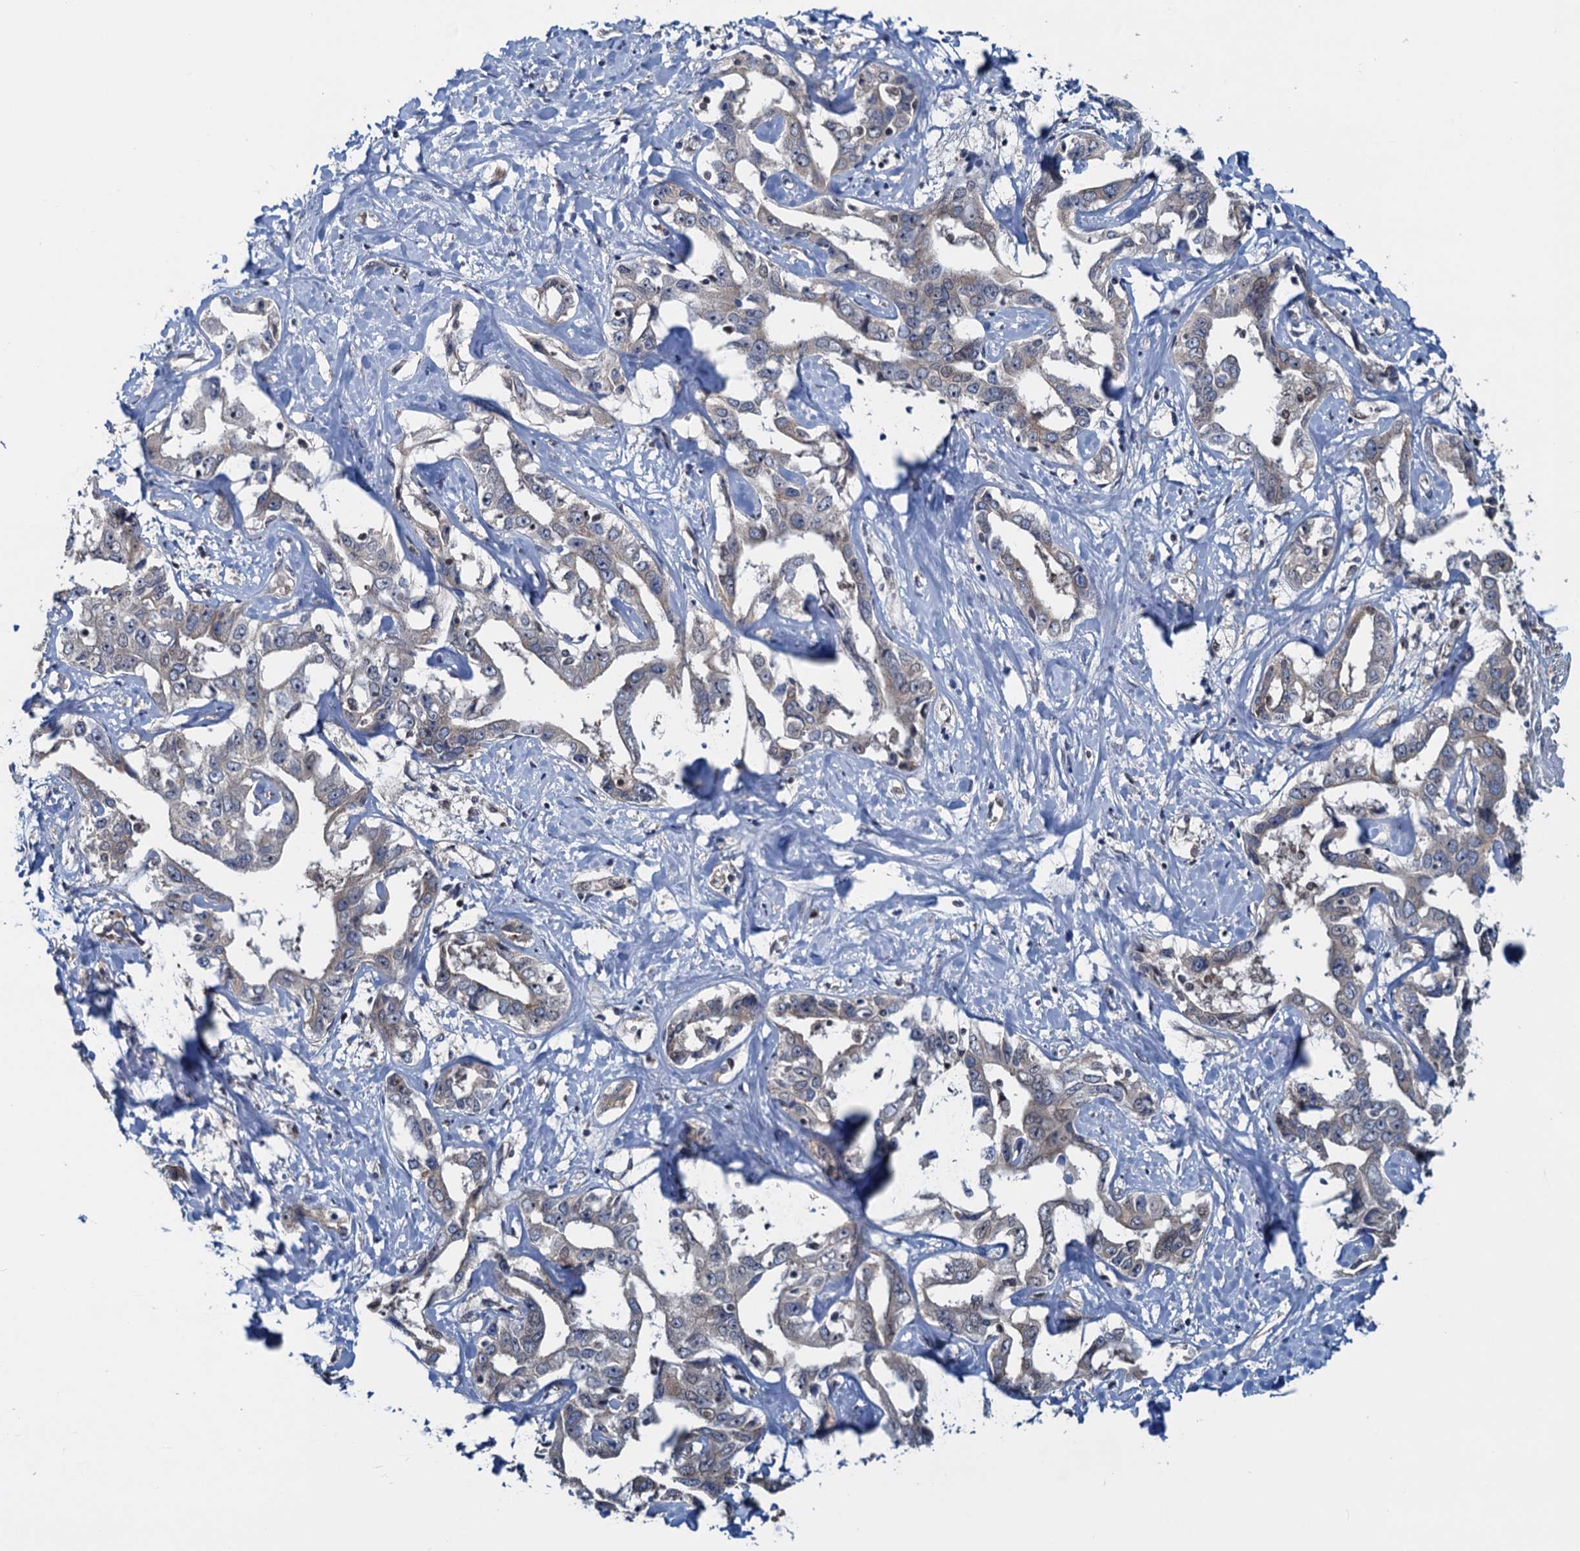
{"staining": {"intensity": "weak", "quantity": "<25%", "location": "cytoplasmic/membranous"}, "tissue": "liver cancer", "cell_type": "Tumor cells", "image_type": "cancer", "snomed": [{"axis": "morphology", "description": "Cholangiocarcinoma"}, {"axis": "topography", "description": "Liver"}], "caption": "There is no significant staining in tumor cells of liver cholangiocarcinoma. Brightfield microscopy of immunohistochemistry stained with DAB (3,3'-diaminobenzidine) (brown) and hematoxylin (blue), captured at high magnification.", "gene": "RNF125", "patient": {"sex": "male", "age": 59}}